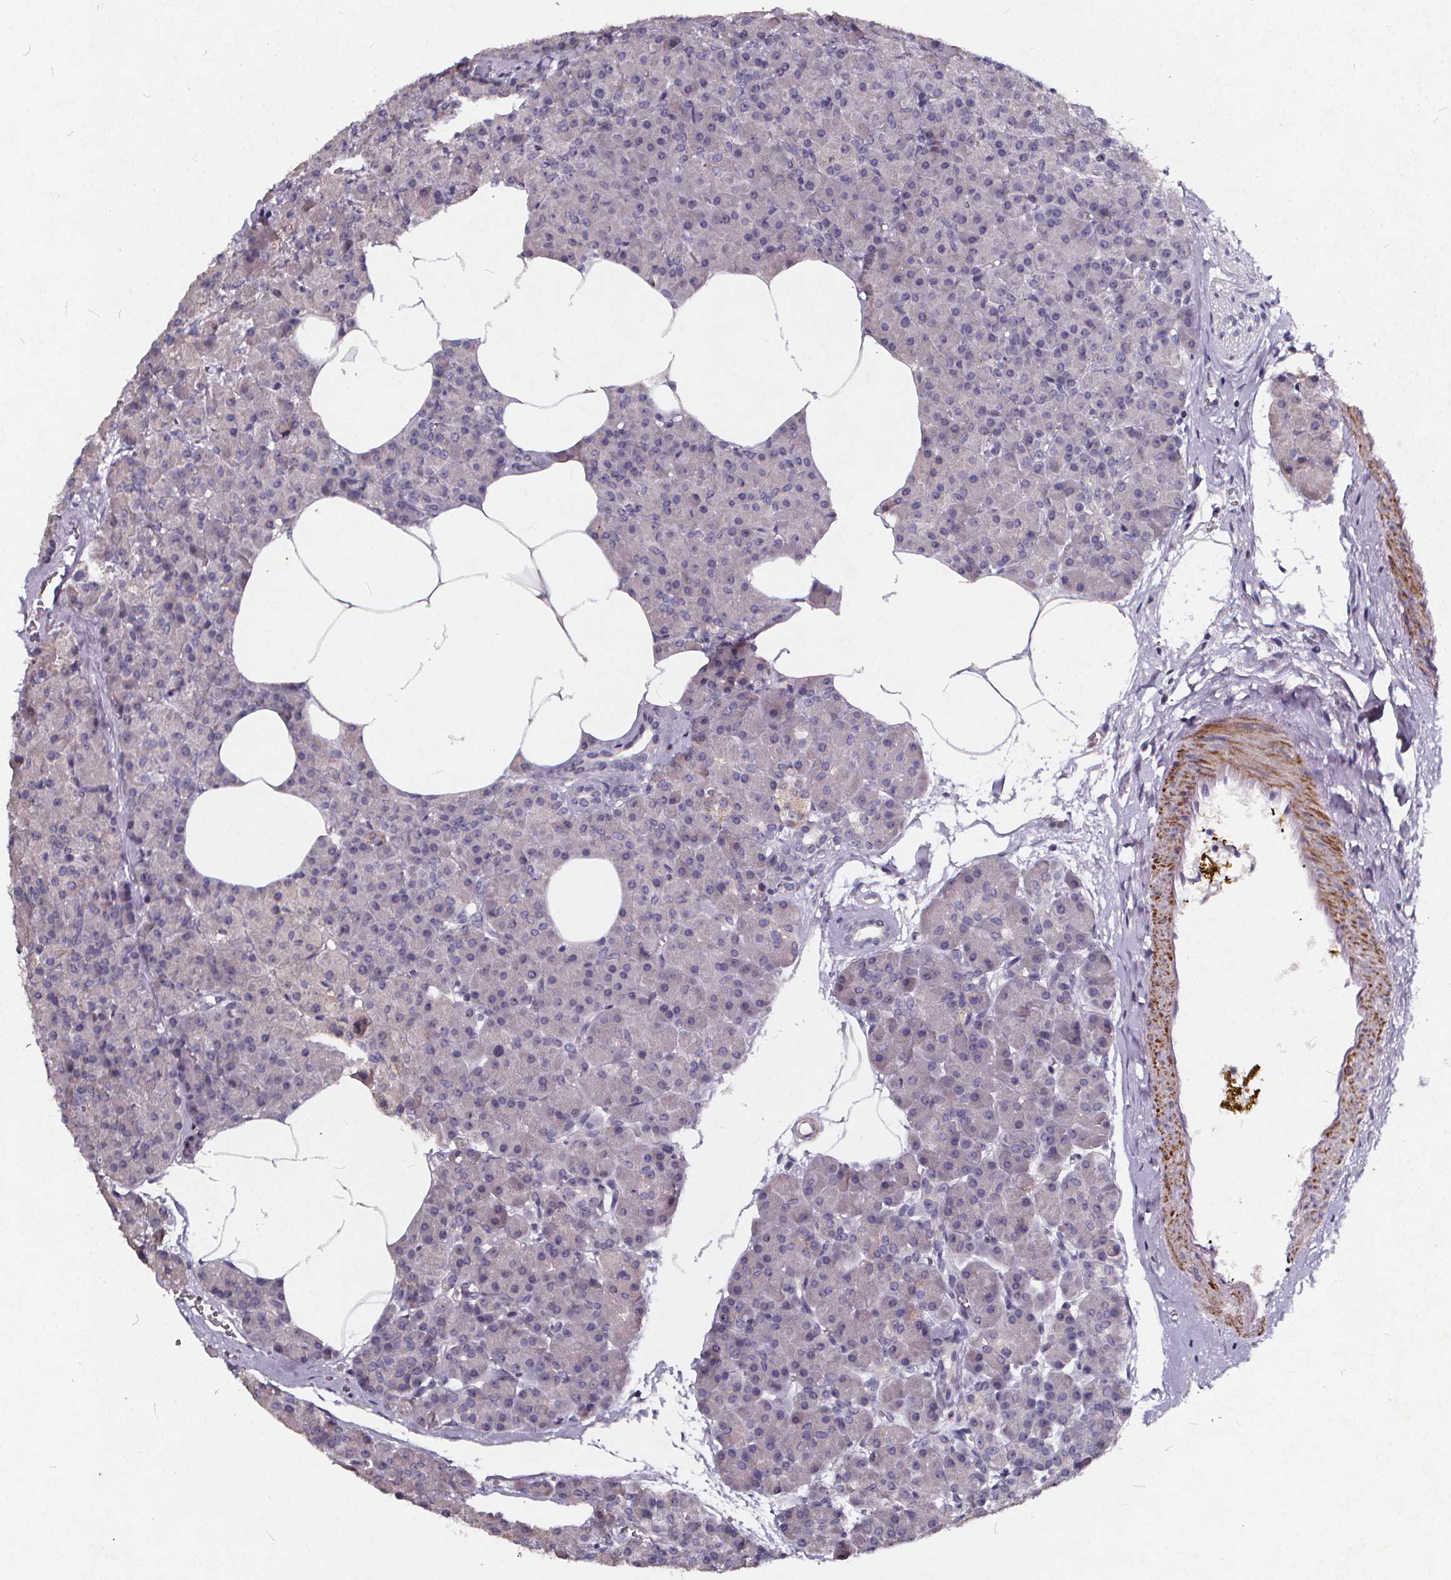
{"staining": {"intensity": "negative", "quantity": "none", "location": "none"}, "tissue": "pancreas", "cell_type": "Exocrine glandular cells", "image_type": "normal", "snomed": [{"axis": "morphology", "description": "Normal tissue, NOS"}, {"axis": "topography", "description": "Pancreas"}], "caption": "The micrograph demonstrates no significant expression in exocrine glandular cells of pancreas.", "gene": "TSPAN14", "patient": {"sex": "female", "age": 45}}